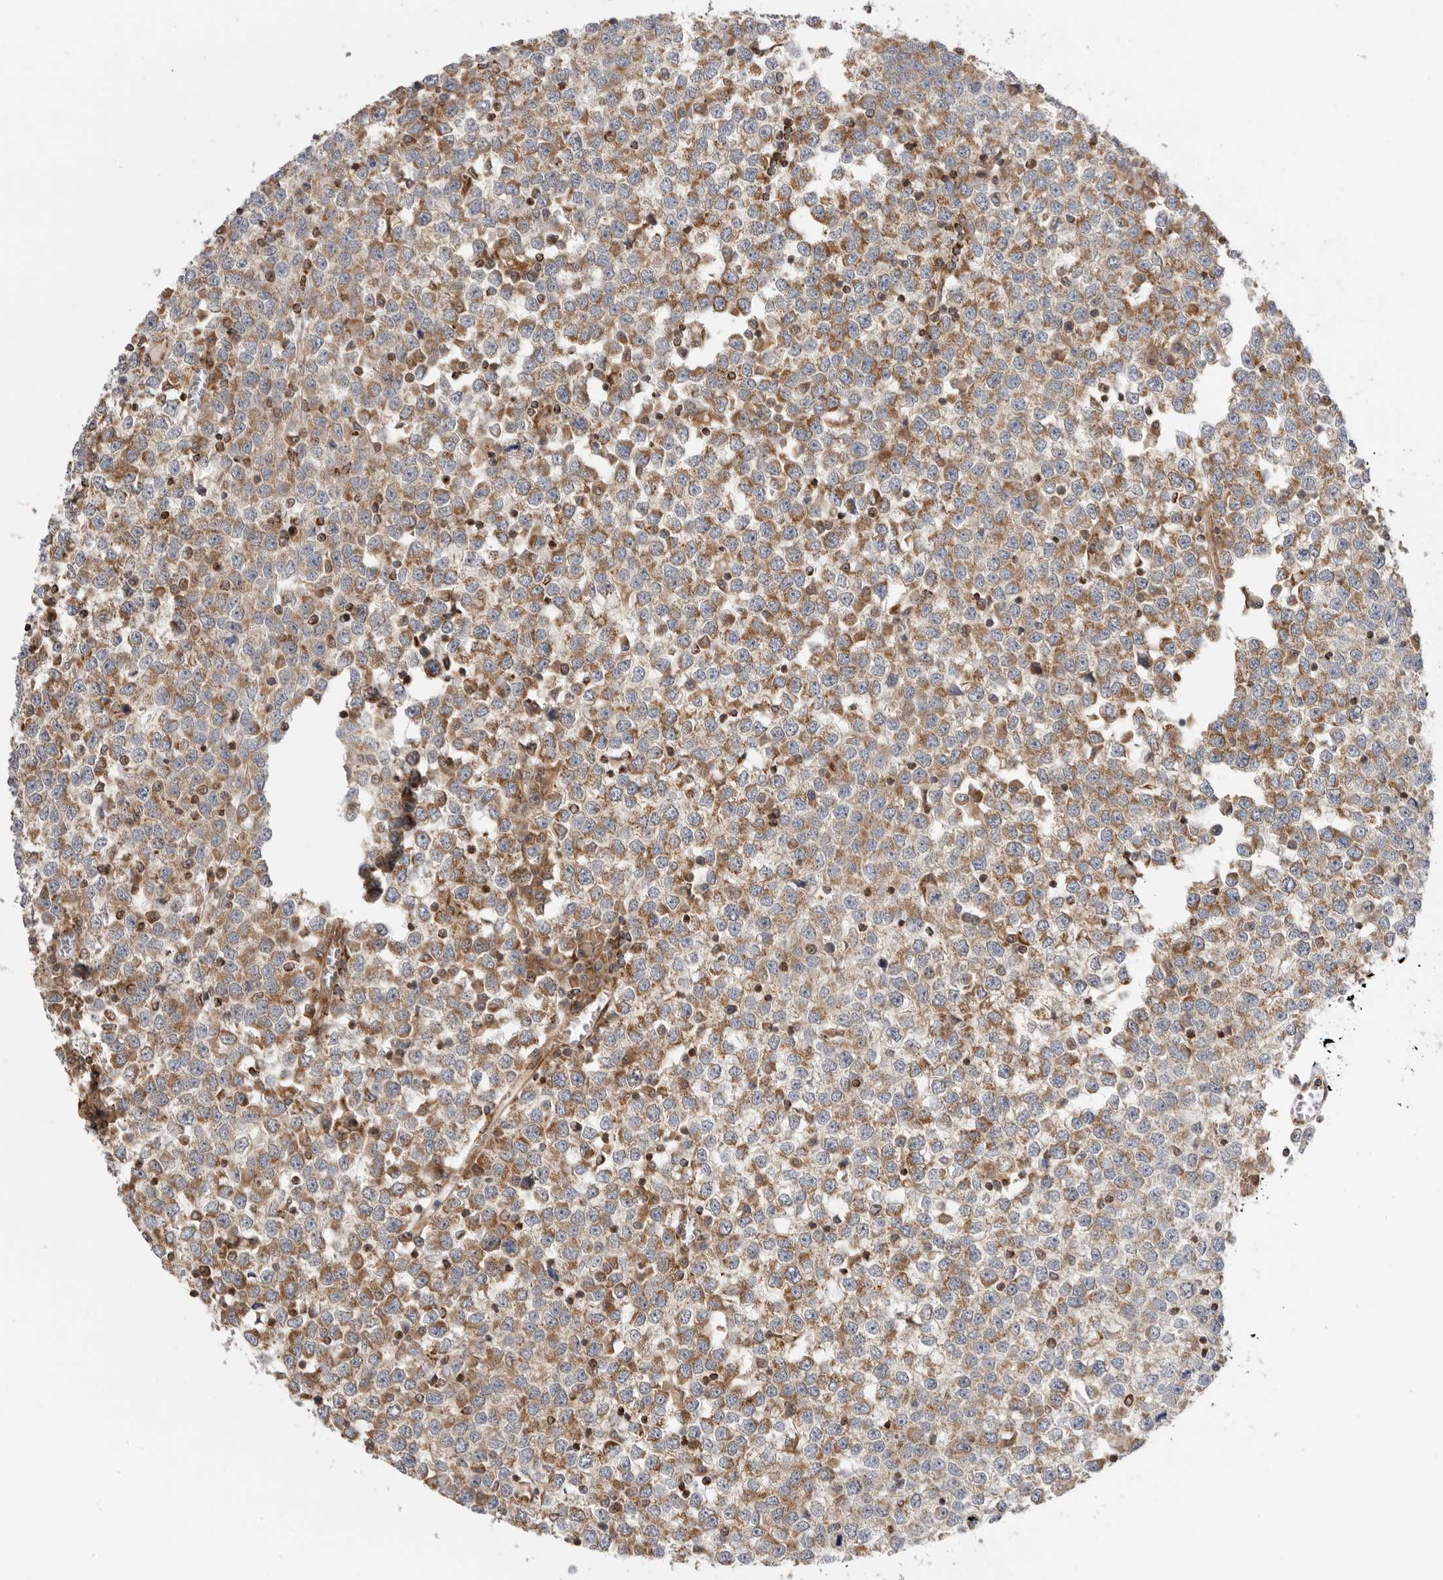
{"staining": {"intensity": "moderate", "quantity": "25%-75%", "location": "cytoplasmic/membranous"}, "tissue": "testis cancer", "cell_type": "Tumor cells", "image_type": "cancer", "snomed": [{"axis": "morphology", "description": "Seminoma, NOS"}, {"axis": "topography", "description": "Testis"}], "caption": "IHC (DAB (3,3'-diaminobenzidine)) staining of human testis cancer shows moderate cytoplasmic/membranous protein staining in approximately 25%-75% of tumor cells. (DAB IHC with brightfield microscopy, high magnification).", "gene": "DCAF8", "patient": {"sex": "male", "age": 65}}